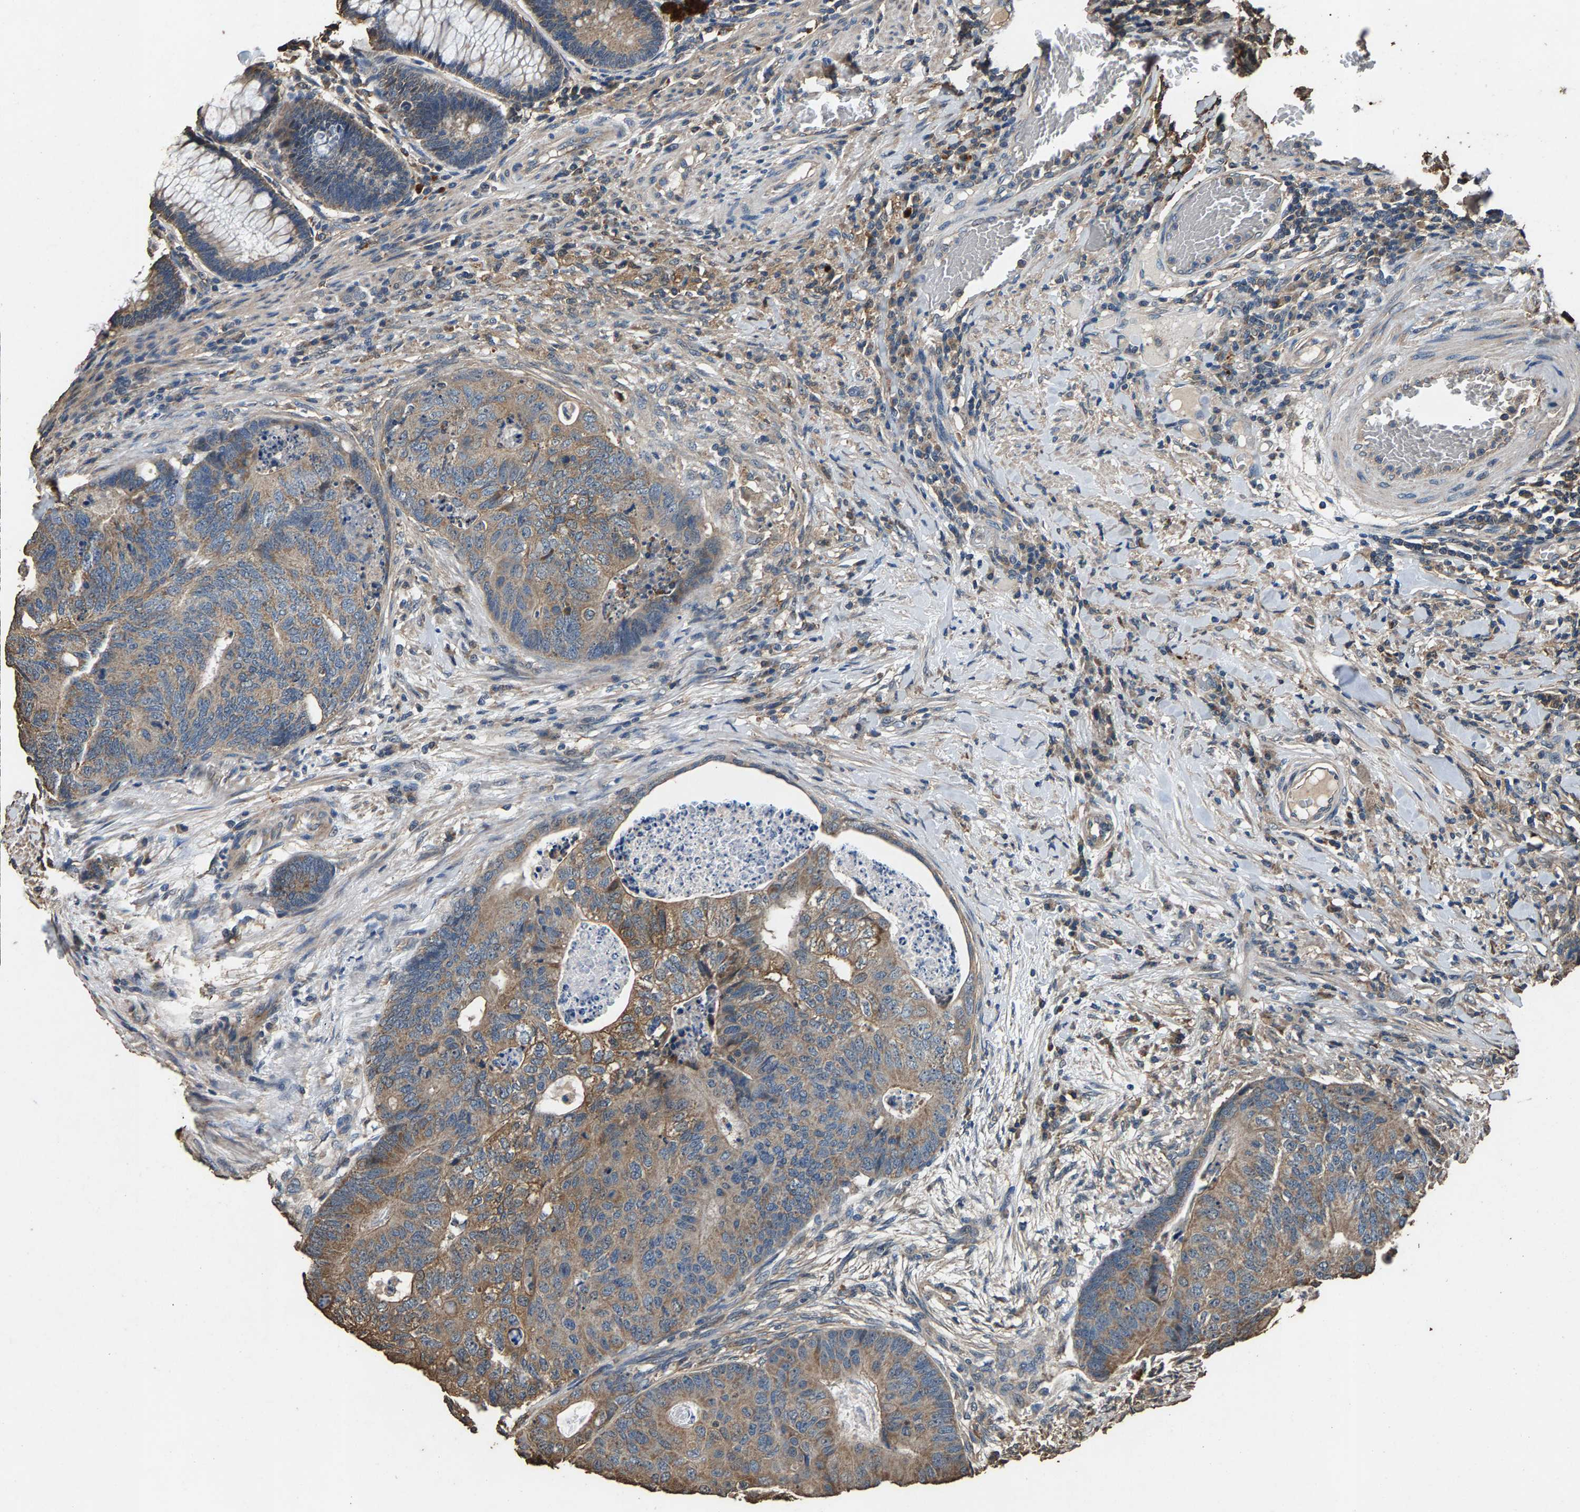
{"staining": {"intensity": "weak", "quantity": ">75%", "location": "cytoplasmic/membranous"}, "tissue": "colorectal cancer", "cell_type": "Tumor cells", "image_type": "cancer", "snomed": [{"axis": "morphology", "description": "Adenocarcinoma, NOS"}, {"axis": "topography", "description": "Colon"}], "caption": "Immunohistochemical staining of human adenocarcinoma (colorectal) shows weak cytoplasmic/membranous protein staining in approximately >75% of tumor cells. The staining was performed using DAB (3,3'-diaminobenzidine), with brown indicating positive protein expression. Nuclei are stained blue with hematoxylin.", "gene": "MRPL27", "patient": {"sex": "female", "age": 67}}